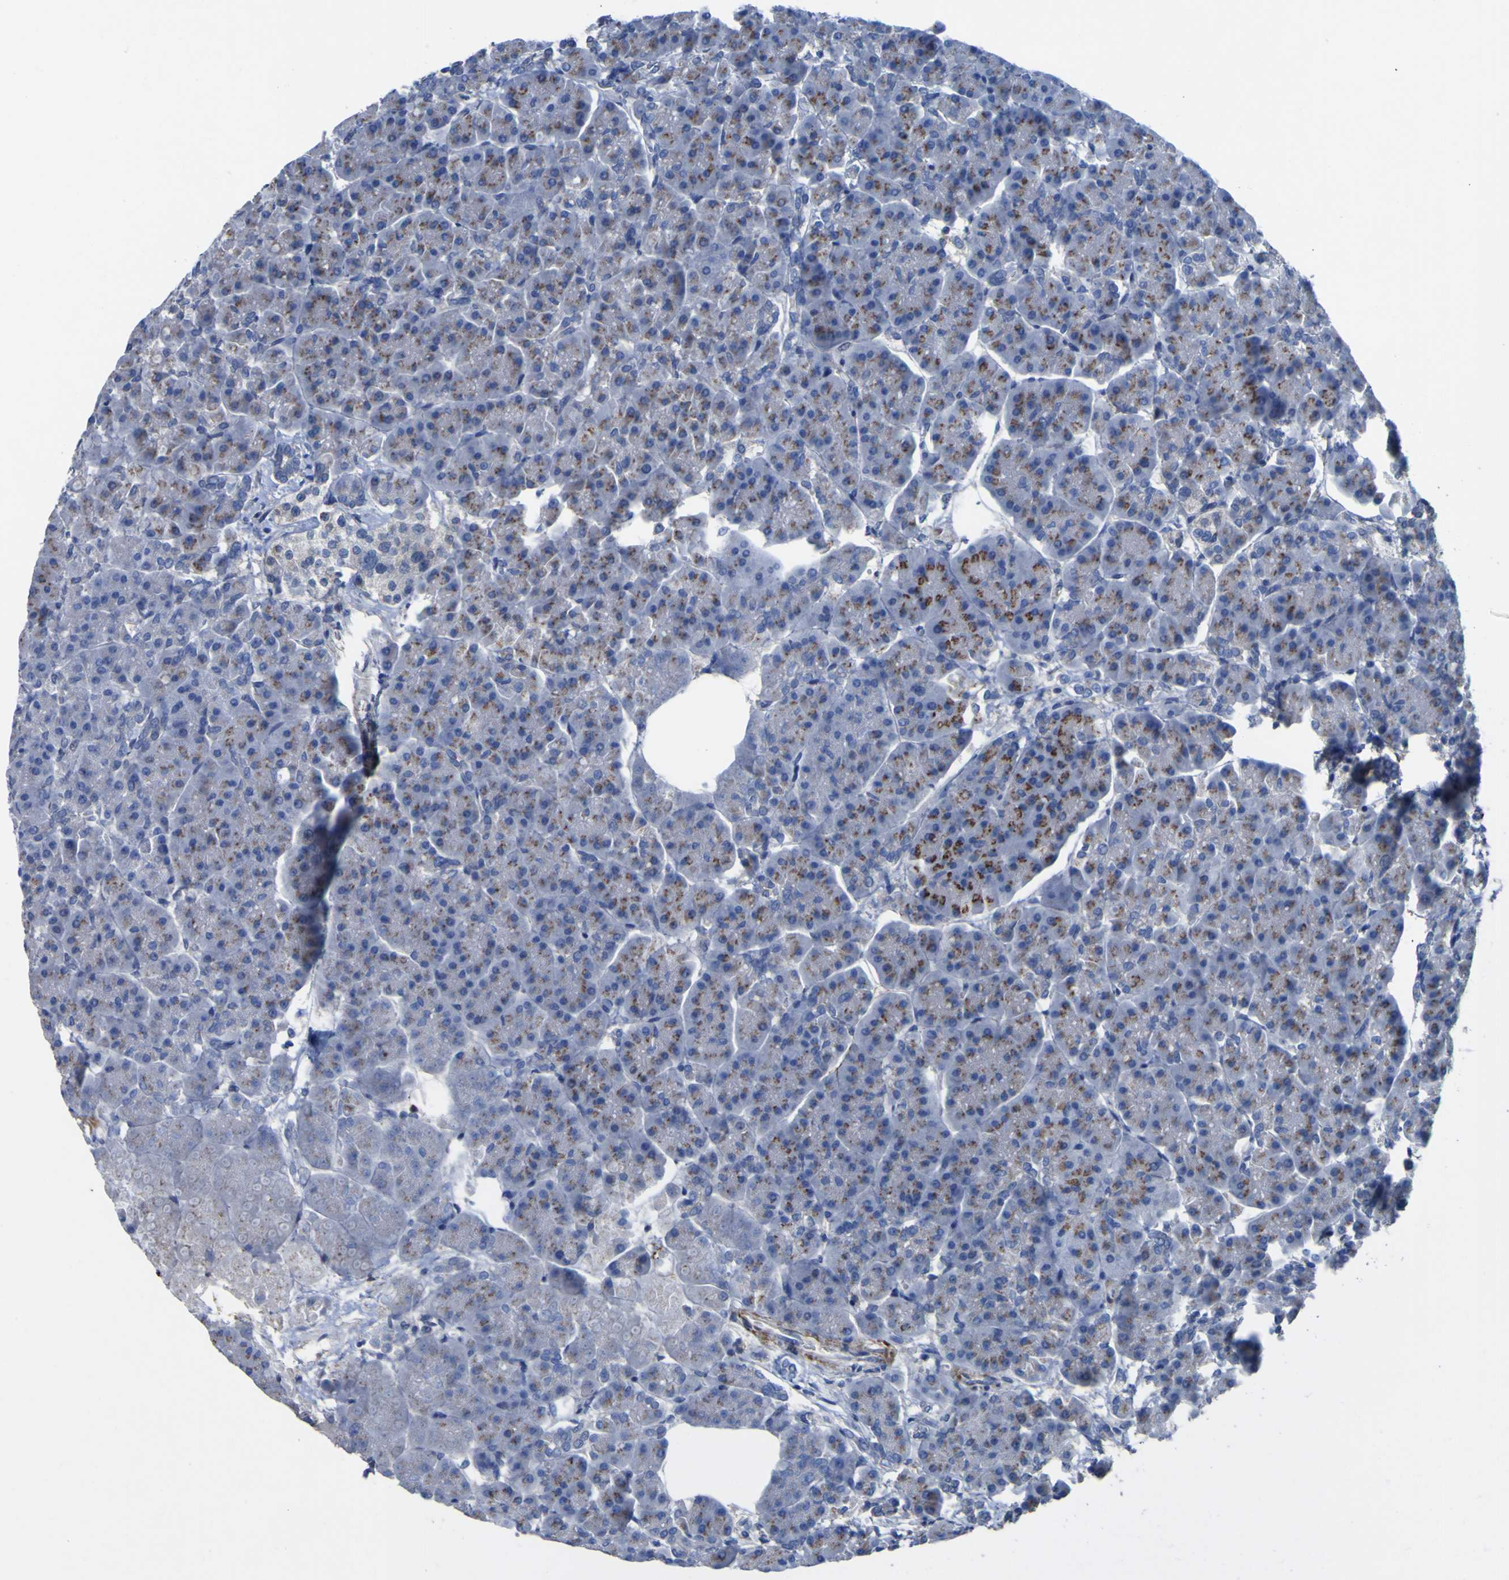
{"staining": {"intensity": "strong", "quantity": ">75%", "location": "cytoplasmic/membranous"}, "tissue": "pancreas", "cell_type": "Exocrine glandular cells", "image_type": "normal", "snomed": [{"axis": "morphology", "description": "Normal tissue, NOS"}, {"axis": "topography", "description": "Pancreas"}], "caption": "Brown immunohistochemical staining in normal pancreas shows strong cytoplasmic/membranous expression in about >75% of exocrine glandular cells.", "gene": "AGO4", "patient": {"sex": "female", "age": 70}}